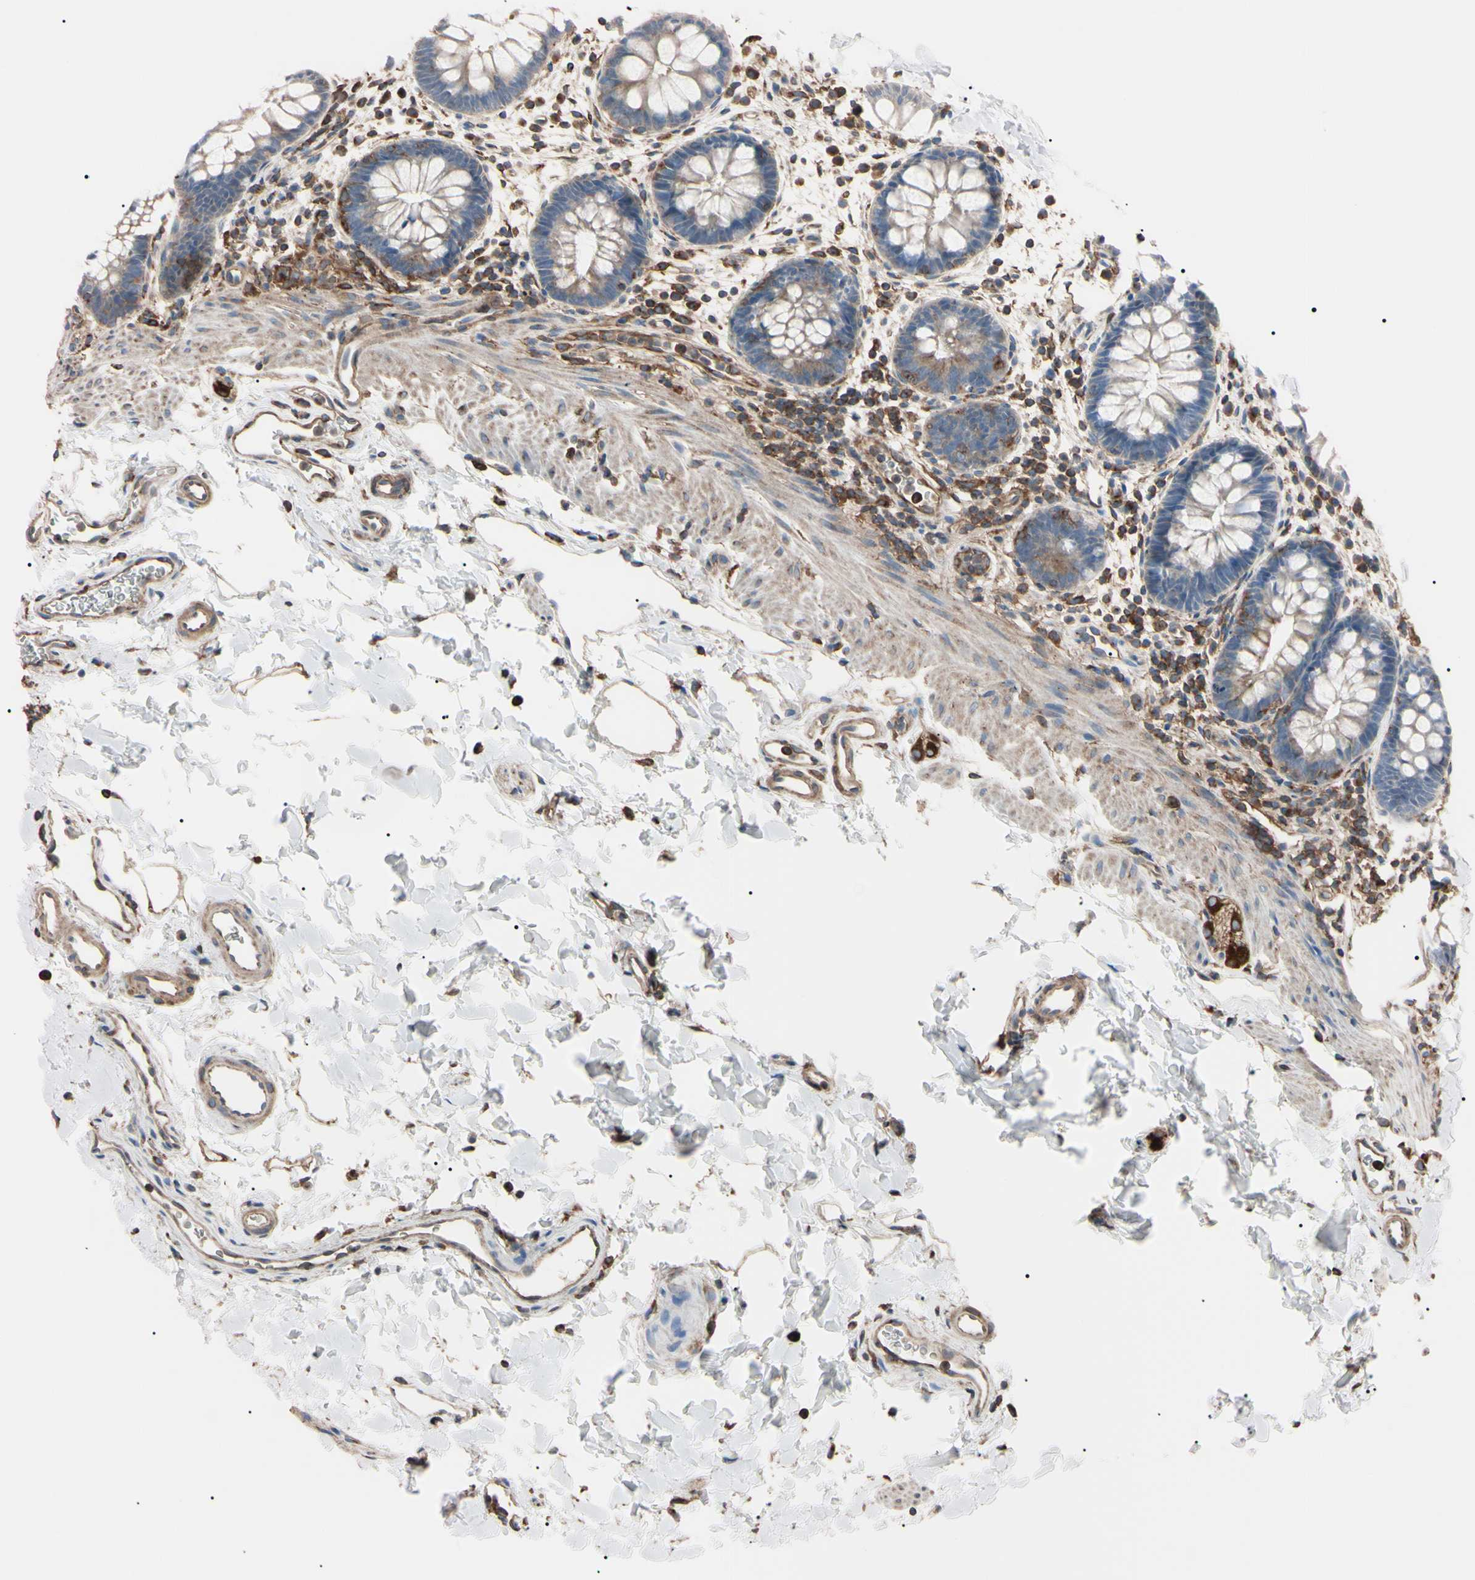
{"staining": {"intensity": "weak", "quantity": ">75%", "location": "cytoplasmic/membranous"}, "tissue": "rectum", "cell_type": "Glandular cells", "image_type": "normal", "snomed": [{"axis": "morphology", "description": "Normal tissue, NOS"}, {"axis": "topography", "description": "Rectum"}], "caption": "Protein expression analysis of unremarkable rectum shows weak cytoplasmic/membranous positivity in approximately >75% of glandular cells. Using DAB (brown) and hematoxylin (blue) stains, captured at high magnification using brightfield microscopy.", "gene": "PRKACA", "patient": {"sex": "female", "age": 24}}